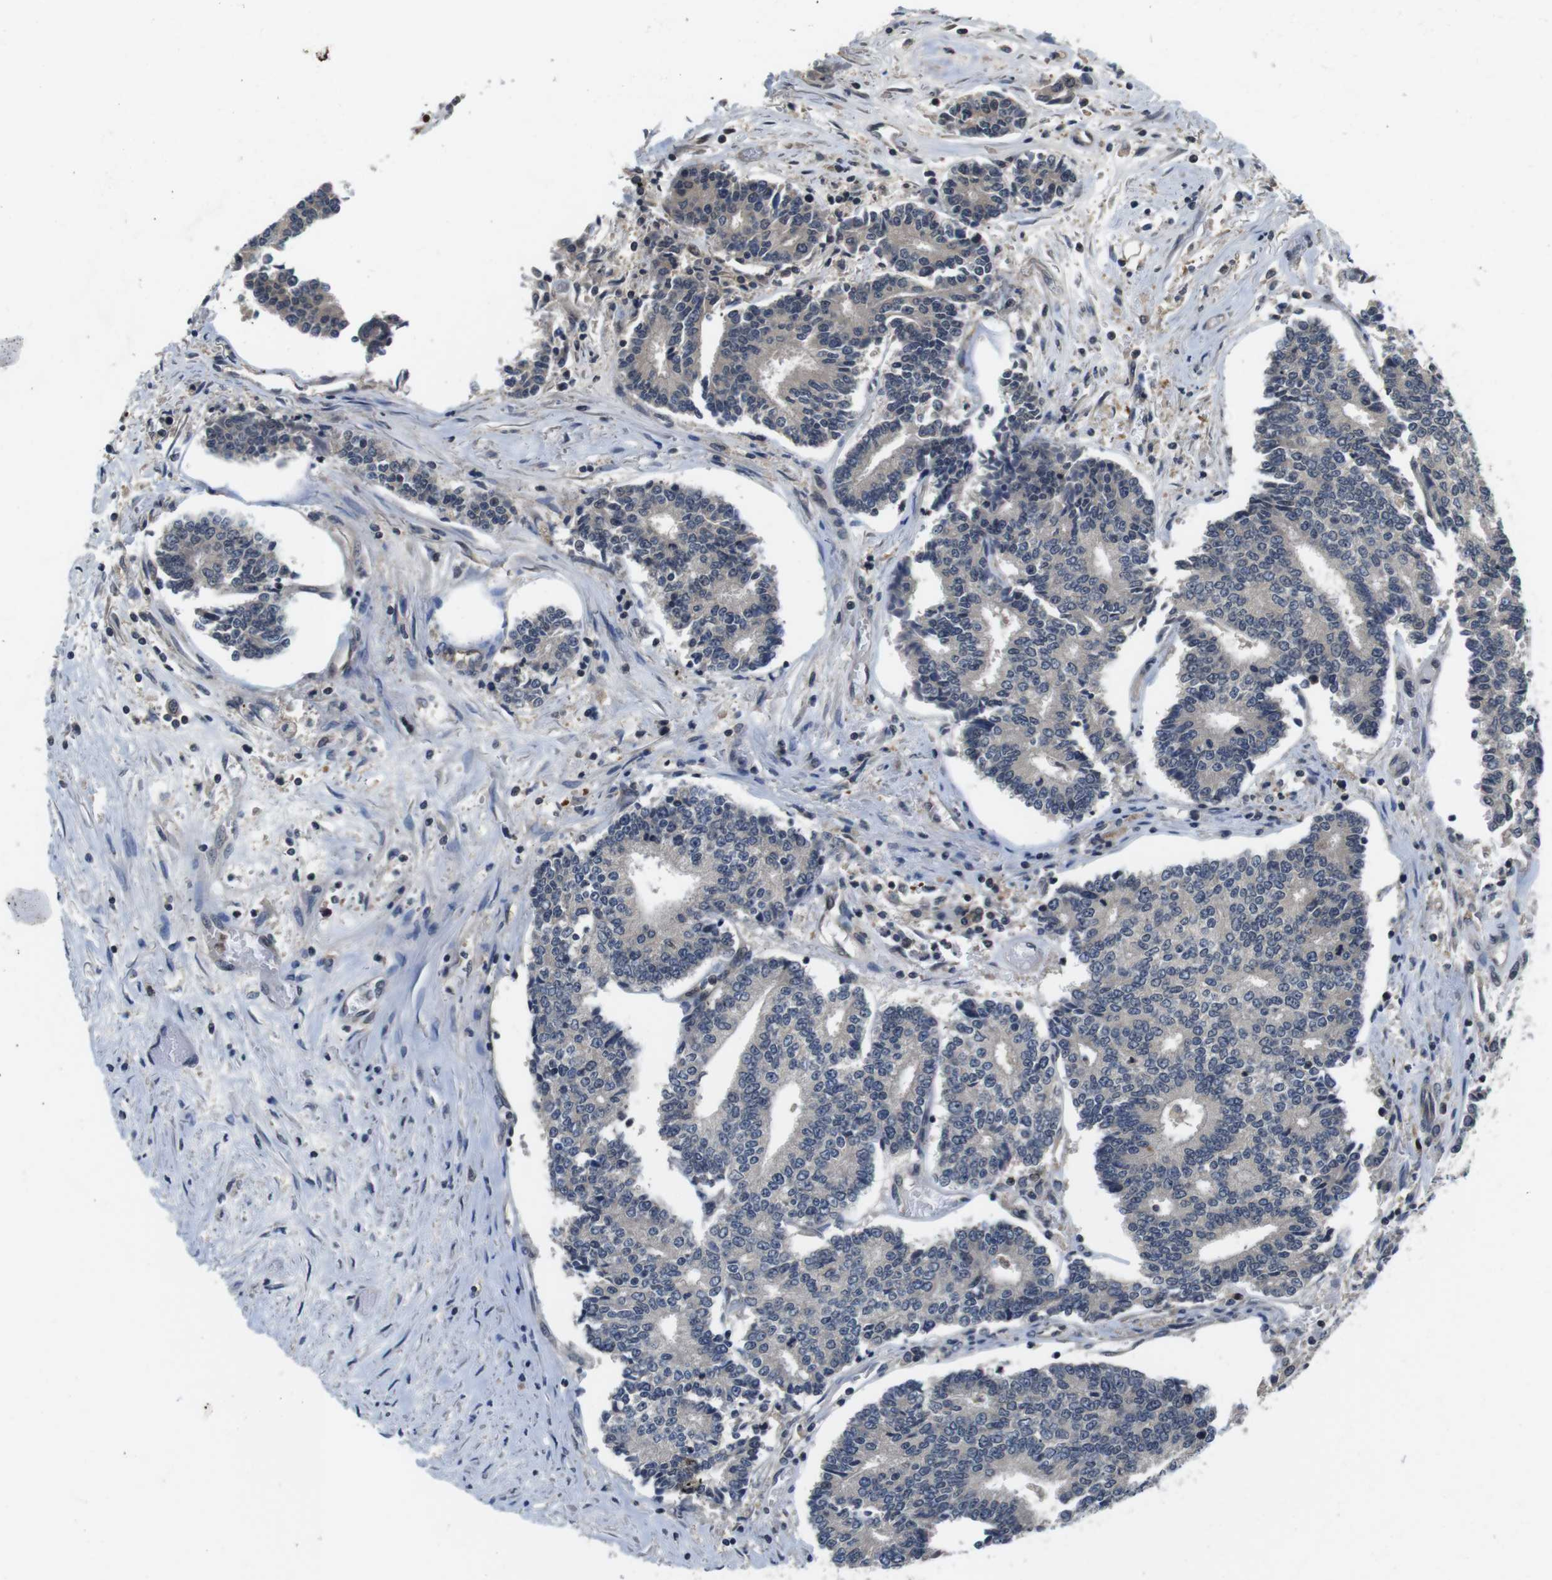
{"staining": {"intensity": "negative", "quantity": "none", "location": "none"}, "tissue": "prostate cancer", "cell_type": "Tumor cells", "image_type": "cancer", "snomed": [{"axis": "morphology", "description": "Normal tissue, NOS"}, {"axis": "morphology", "description": "Adenocarcinoma, High grade"}, {"axis": "topography", "description": "Prostate"}, {"axis": "topography", "description": "Seminal veicle"}], "caption": "Photomicrograph shows no significant protein staining in tumor cells of prostate cancer (high-grade adenocarcinoma). (DAB (3,3'-diaminobenzidine) IHC visualized using brightfield microscopy, high magnification).", "gene": "FADD", "patient": {"sex": "male", "age": 55}}